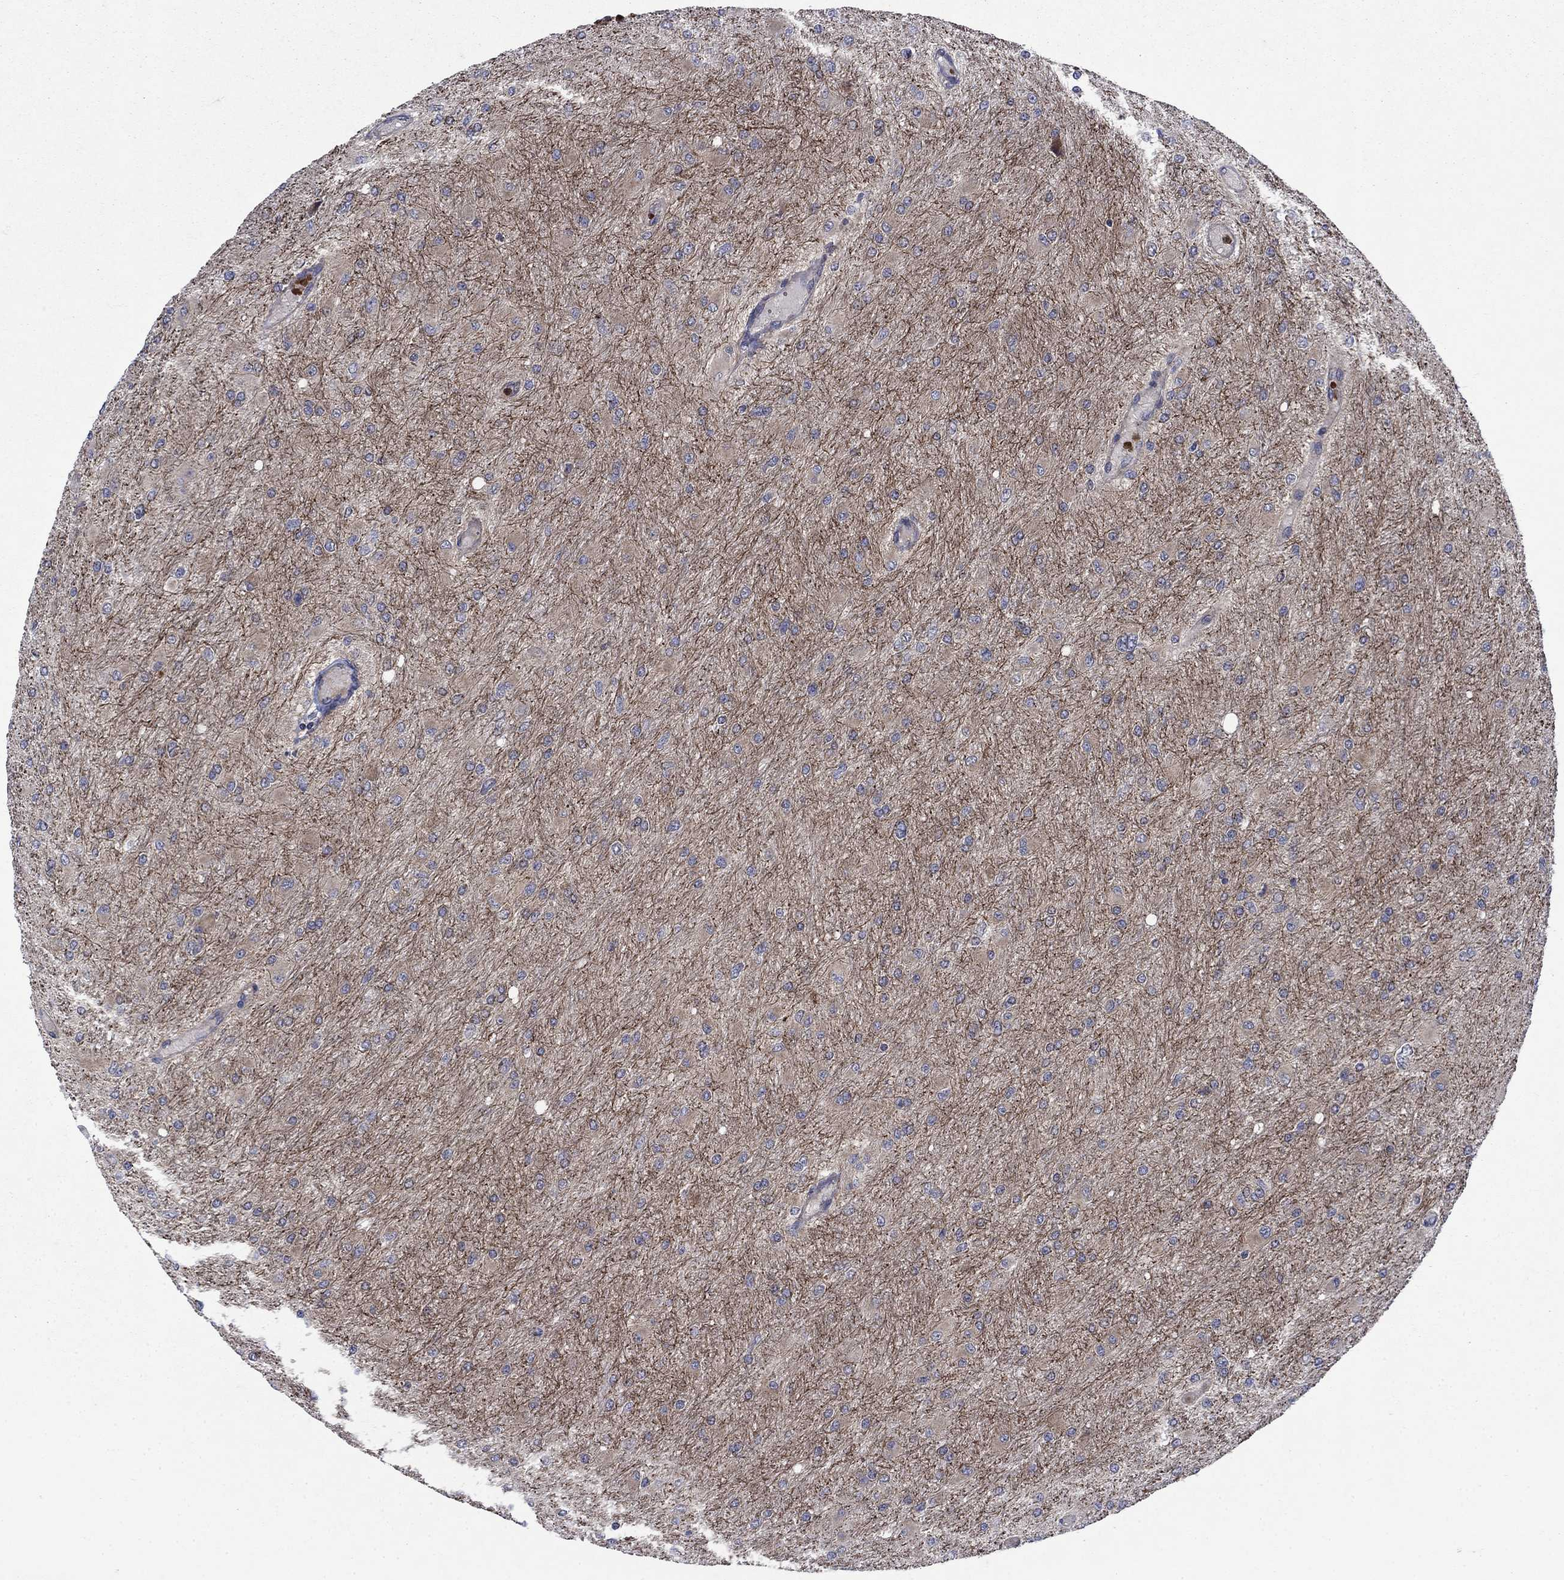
{"staining": {"intensity": "moderate", "quantity": "25%-75%", "location": "cytoplasmic/membranous"}, "tissue": "glioma", "cell_type": "Tumor cells", "image_type": "cancer", "snomed": [{"axis": "morphology", "description": "Glioma, malignant, High grade"}, {"axis": "topography", "description": "Cerebral cortex"}], "caption": "Glioma stained with a protein marker shows moderate staining in tumor cells.", "gene": "RNF19B", "patient": {"sex": "female", "age": 36}}